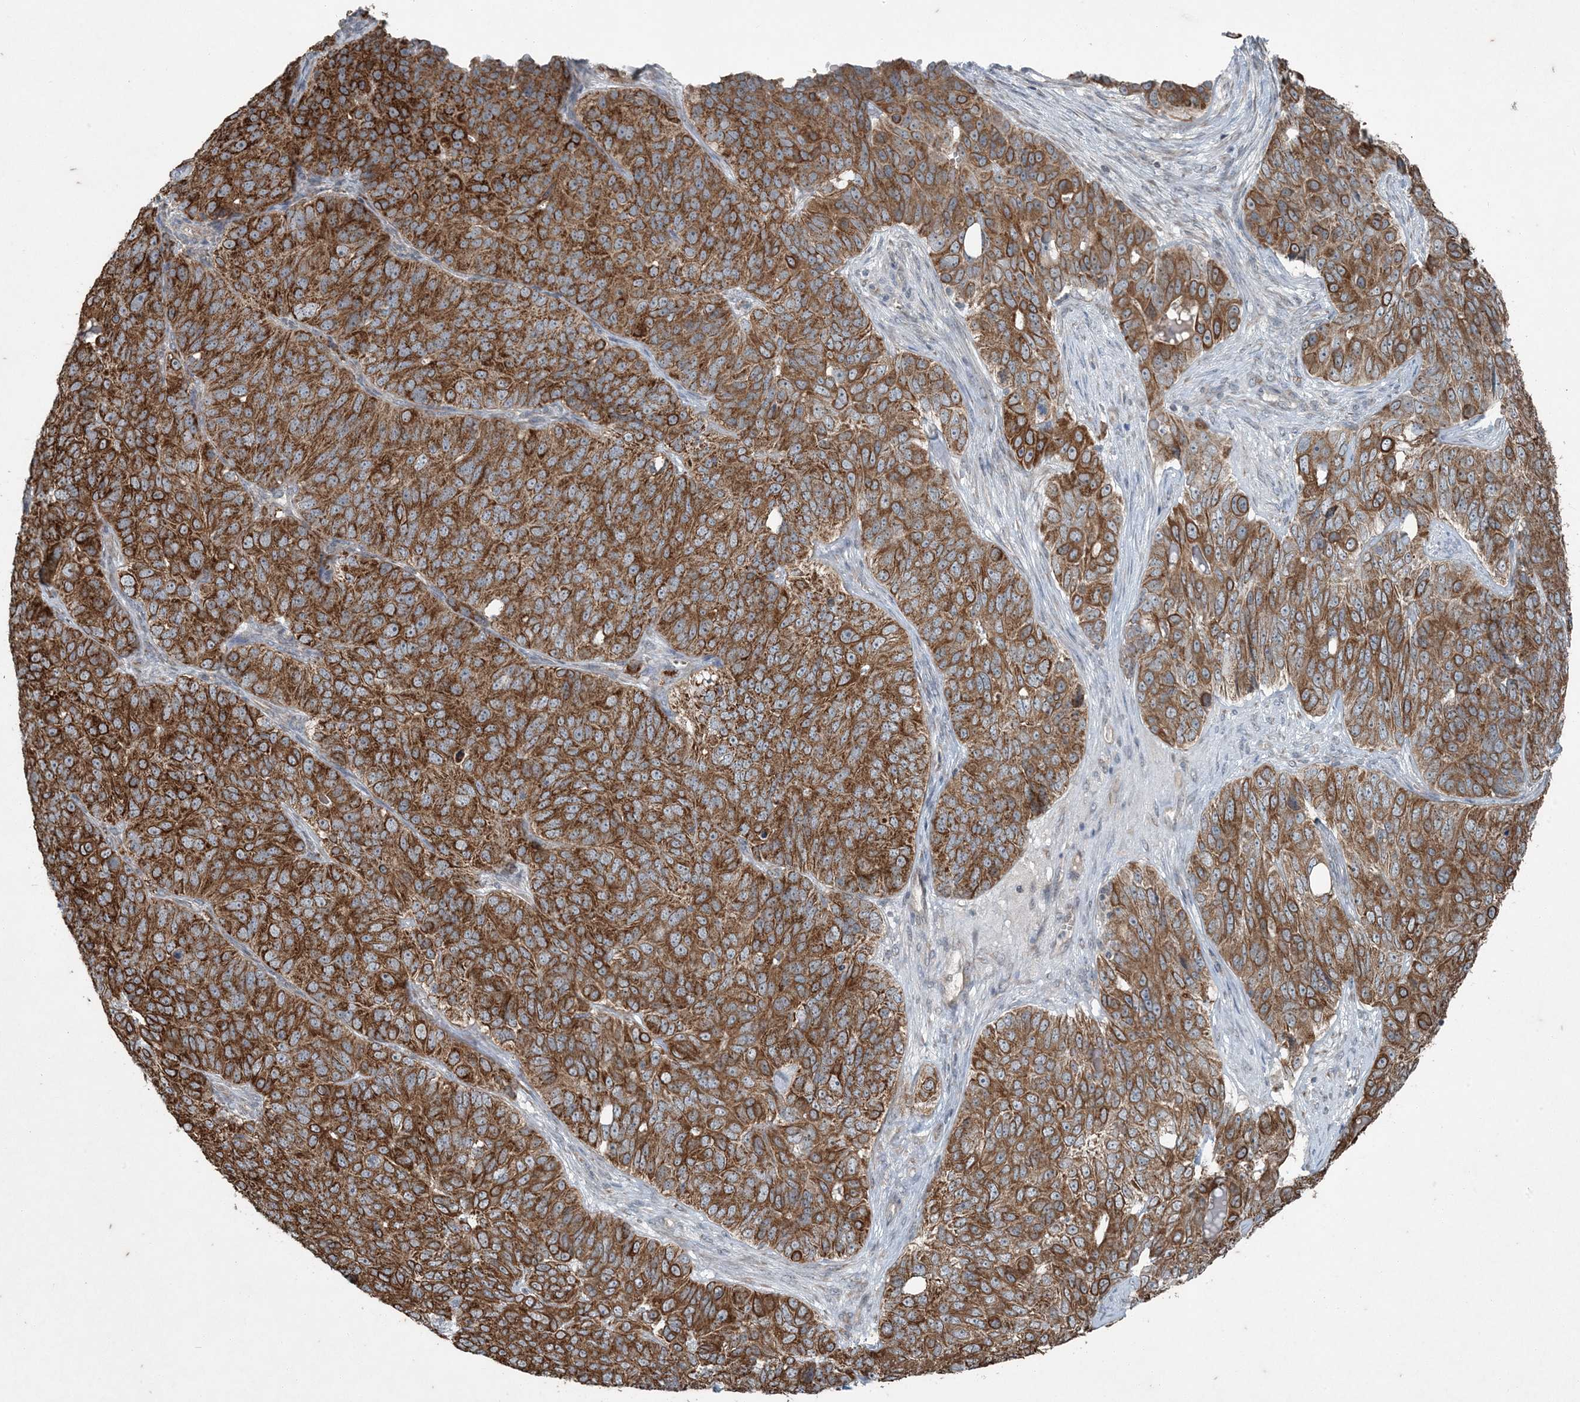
{"staining": {"intensity": "strong", "quantity": ">75%", "location": "cytoplasmic/membranous"}, "tissue": "ovarian cancer", "cell_type": "Tumor cells", "image_type": "cancer", "snomed": [{"axis": "morphology", "description": "Carcinoma, endometroid"}, {"axis": "topography", "description": "Ovary"}], "caption": "IHC of ovarian endometroid carcinoma exhibits high levels of strong cytoplasmic/membranous expression in approximately >75% of tumor cells. The staining was performed using DAB (3,3'-diaminobenzidine), with brown indicating positive protein expression. Nuclei are stained blue with hematoxylin.", "gene": "PC", "patient": {"sex": "female", "age": 51}}